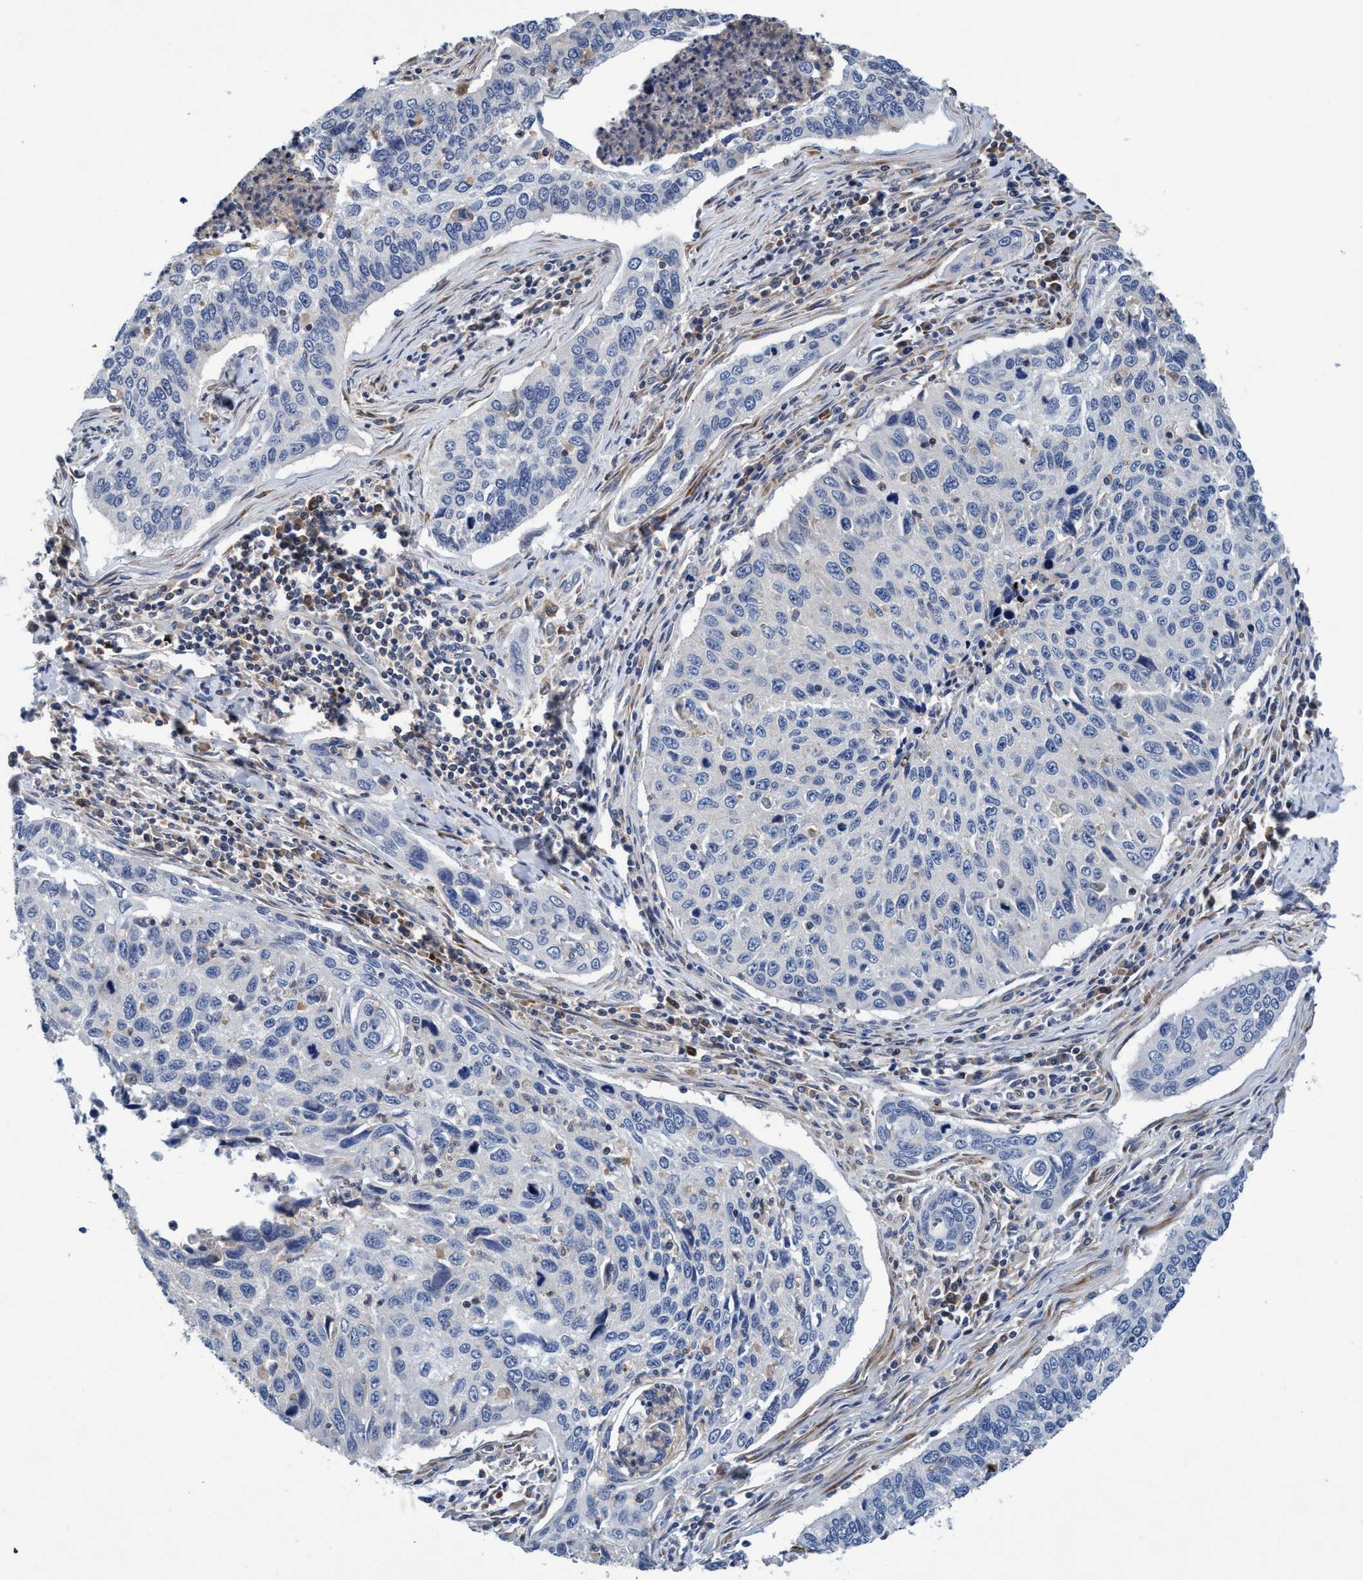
{"staining": {"intensity": "negative", "quantity": "none", "location": "none"}, "tissue": "cervical cancer", "cell_type": "Tumor cells", "image_type": "cancer", "snomed": [{"axis": "morphology", "description": "Squamous cell carcinoma, NOS"}, {"axis": "topography", "description": "Cervix"}], "caption": "Tumor cells are negative for brown protein staining in squamous cell carcinoma (cervical).", "gene": "ENDOG", "patient": {"sex": "female", "age": 53}}